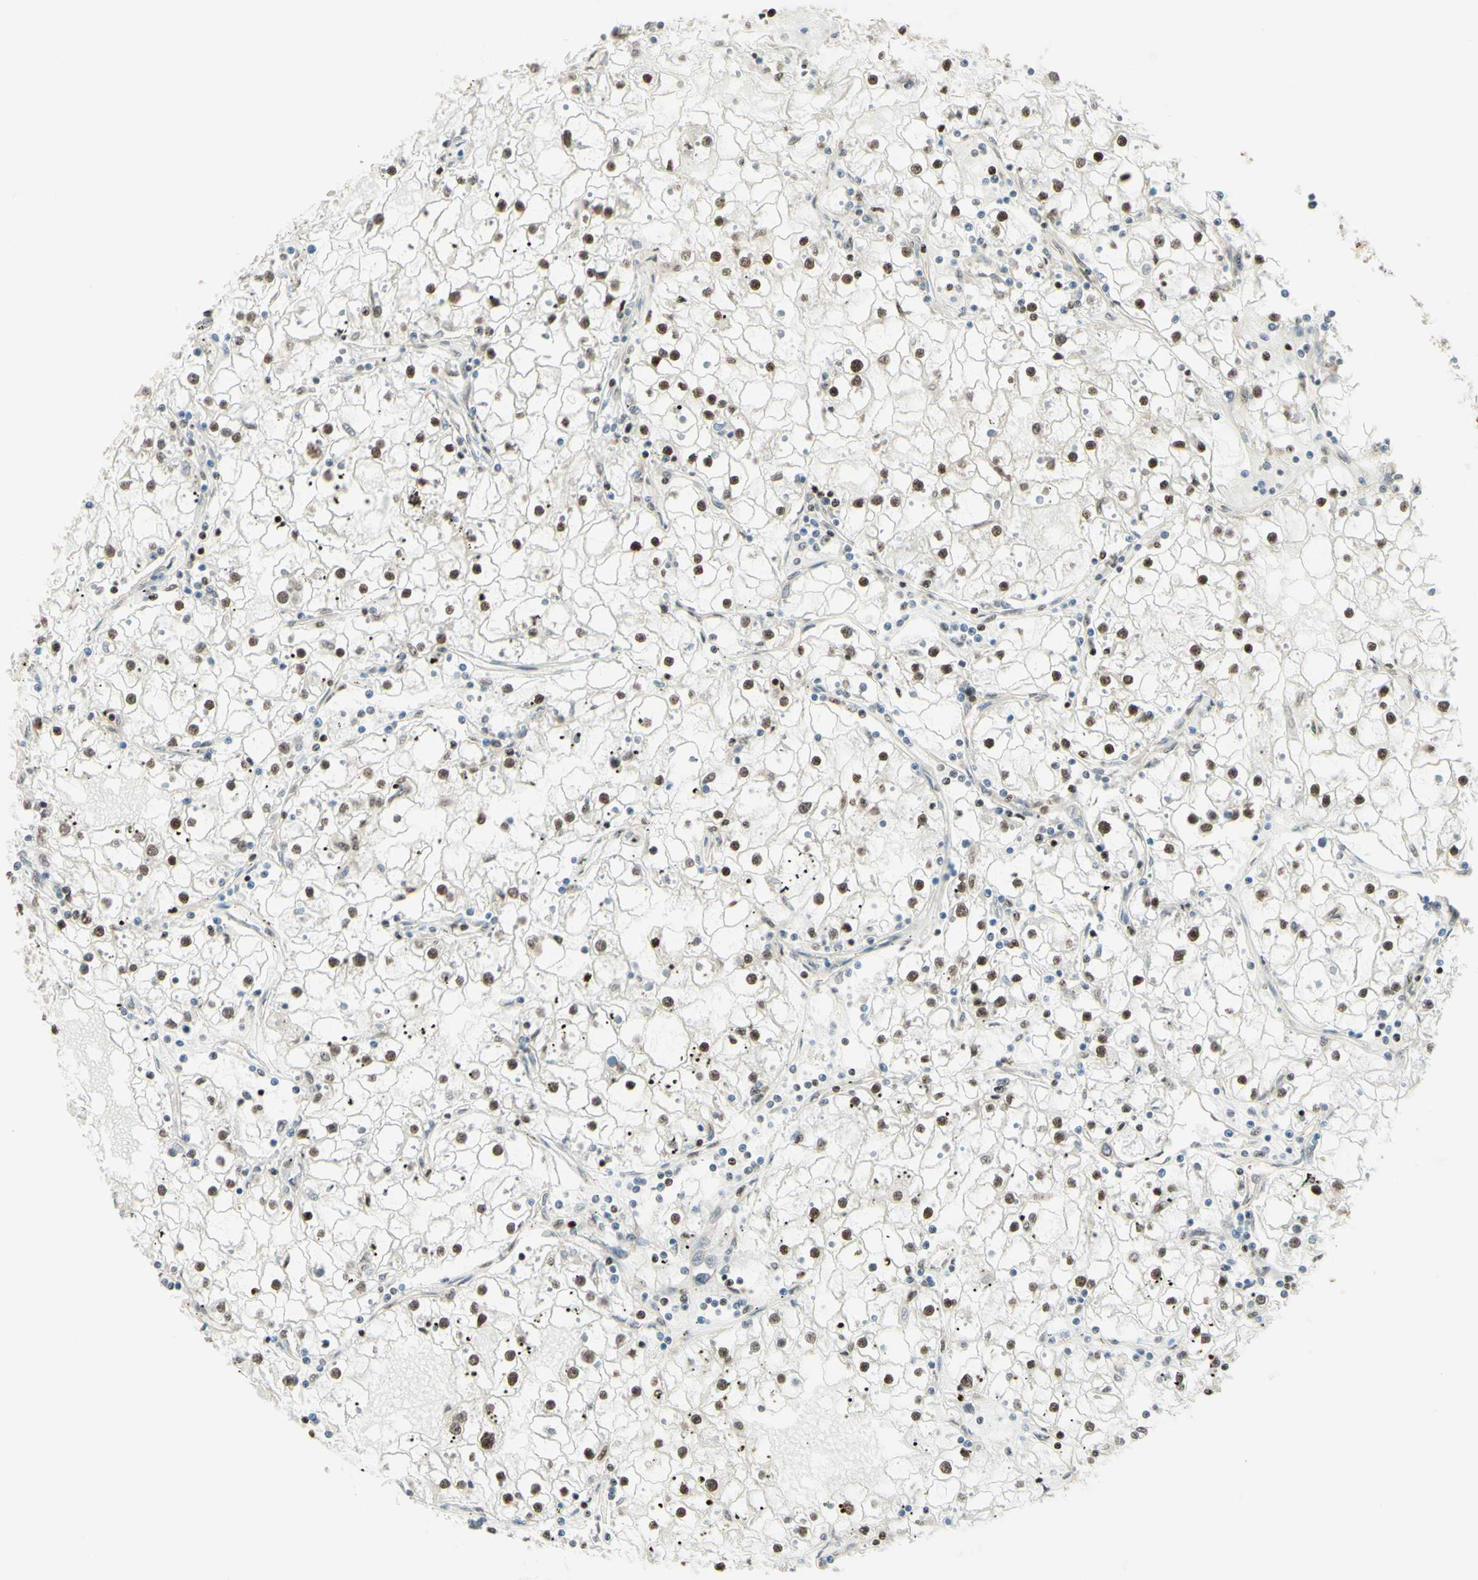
{"staining": {"intensity": "moderate", "quantity": ">75%", "location": "cytoplasmic/membranous,nuclear"}, "tissue": "renal cancer", "cell_type": "Tumor cells", "image_type": "cancer", "snomed": [{"axis": "morphology", "description": "Adenocarcinoma, NOS"}, {"axis": "topography", "description": "Kidney"}], "caption": "A brown stain shows moderate cytoplasmic/membranous and nuclear positivity of a protein in human renal cancer tumor cells.", "gene": "CDKL5", "patient": {"sex": "male", "age": 56}}